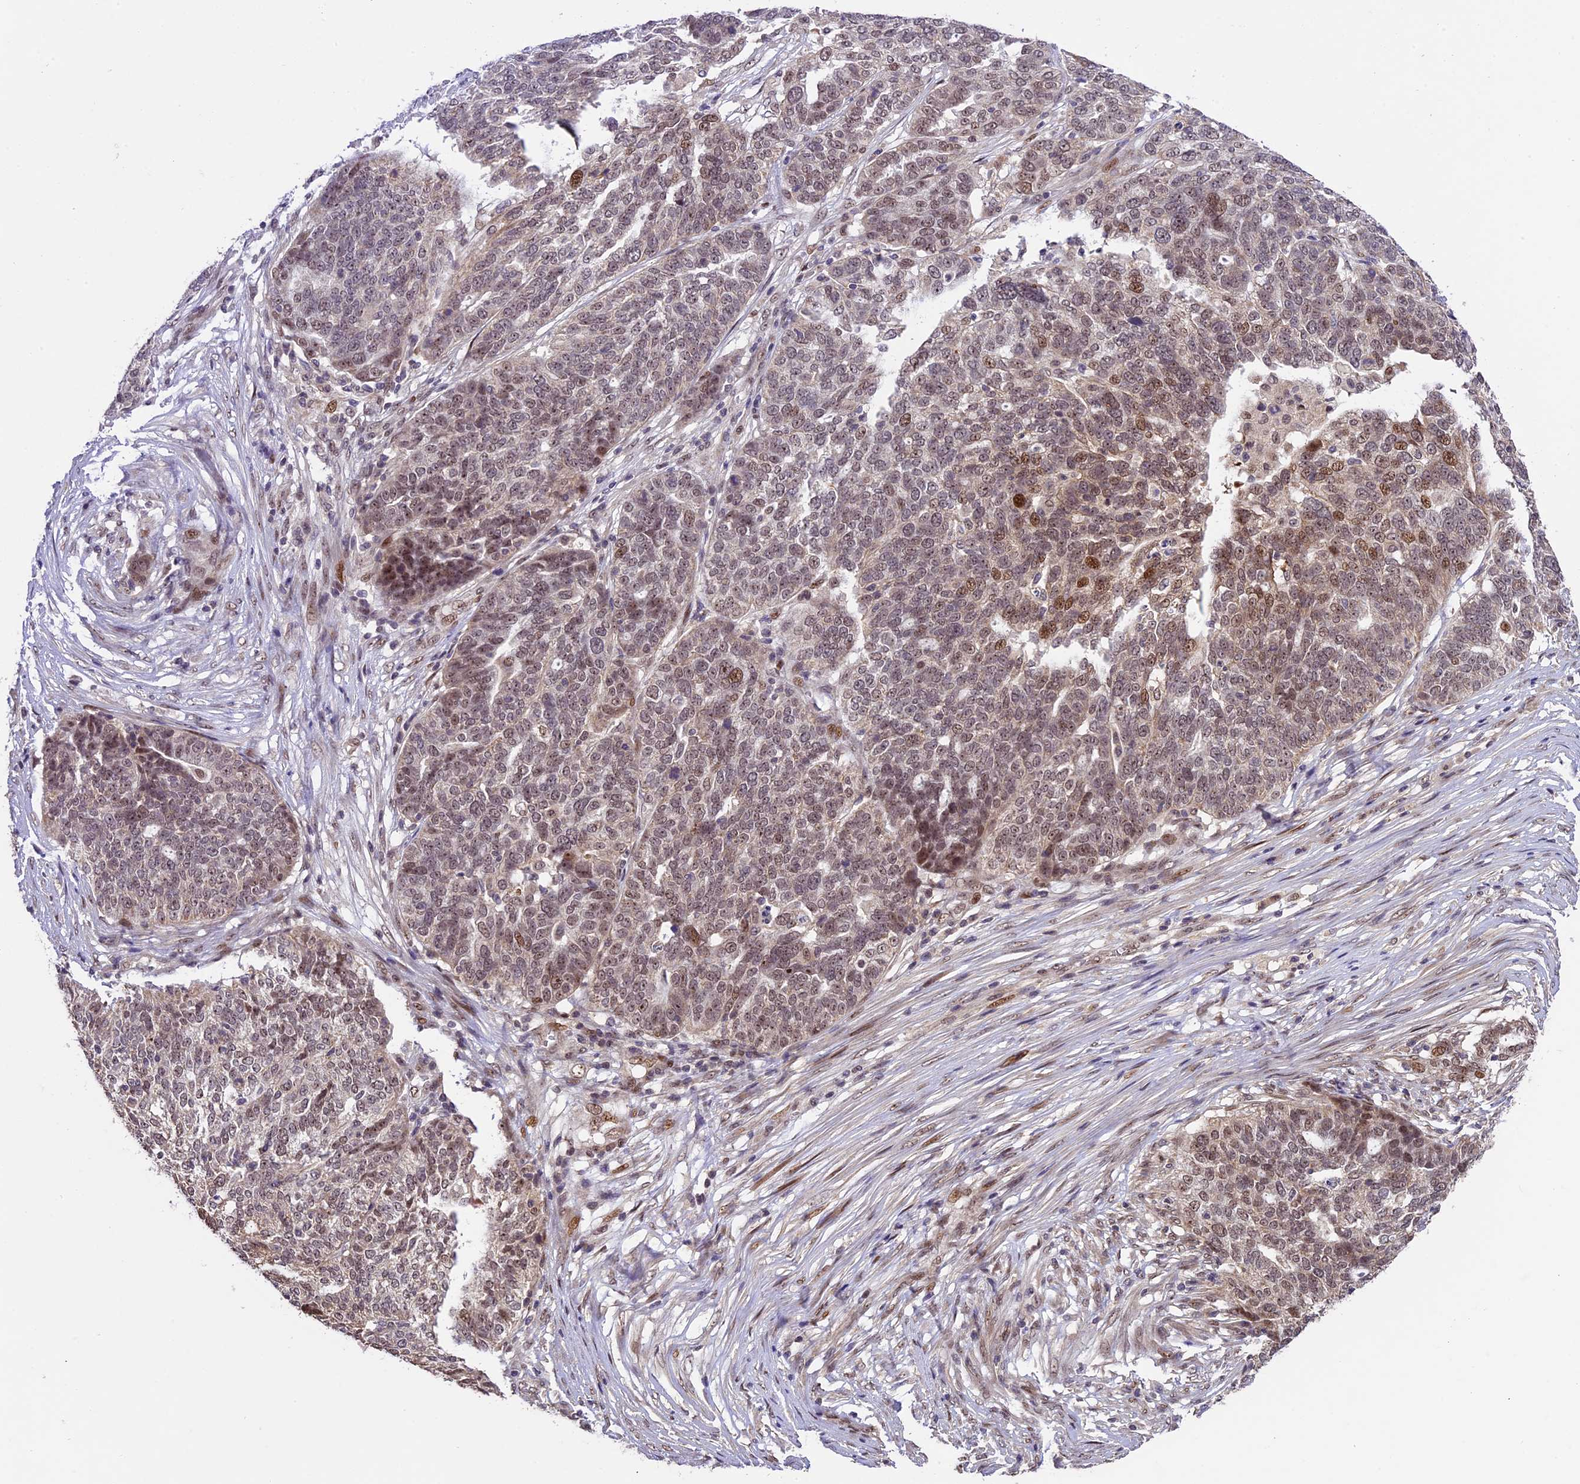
{"staining": {"intensity": "moderate", "quantity": "25%-75%", "location": "nuclear"}, "tissue": "ovarian cancer", "cell_type": "Tumor cells", "image_type": "cancer", "snomed": [{"axis": "morphology", "description": "Cystadenocarcinoma, serous, NOS"}, {"axis": "topography", "description": "Ovary"}], "caption": "Tumor cells exhibit moderate nuclear positivity in approximately 25%-75% of cells in ovarian cancer.", "gene": "ZAR1L", "patient": {"sex": "female", "age": 59}}